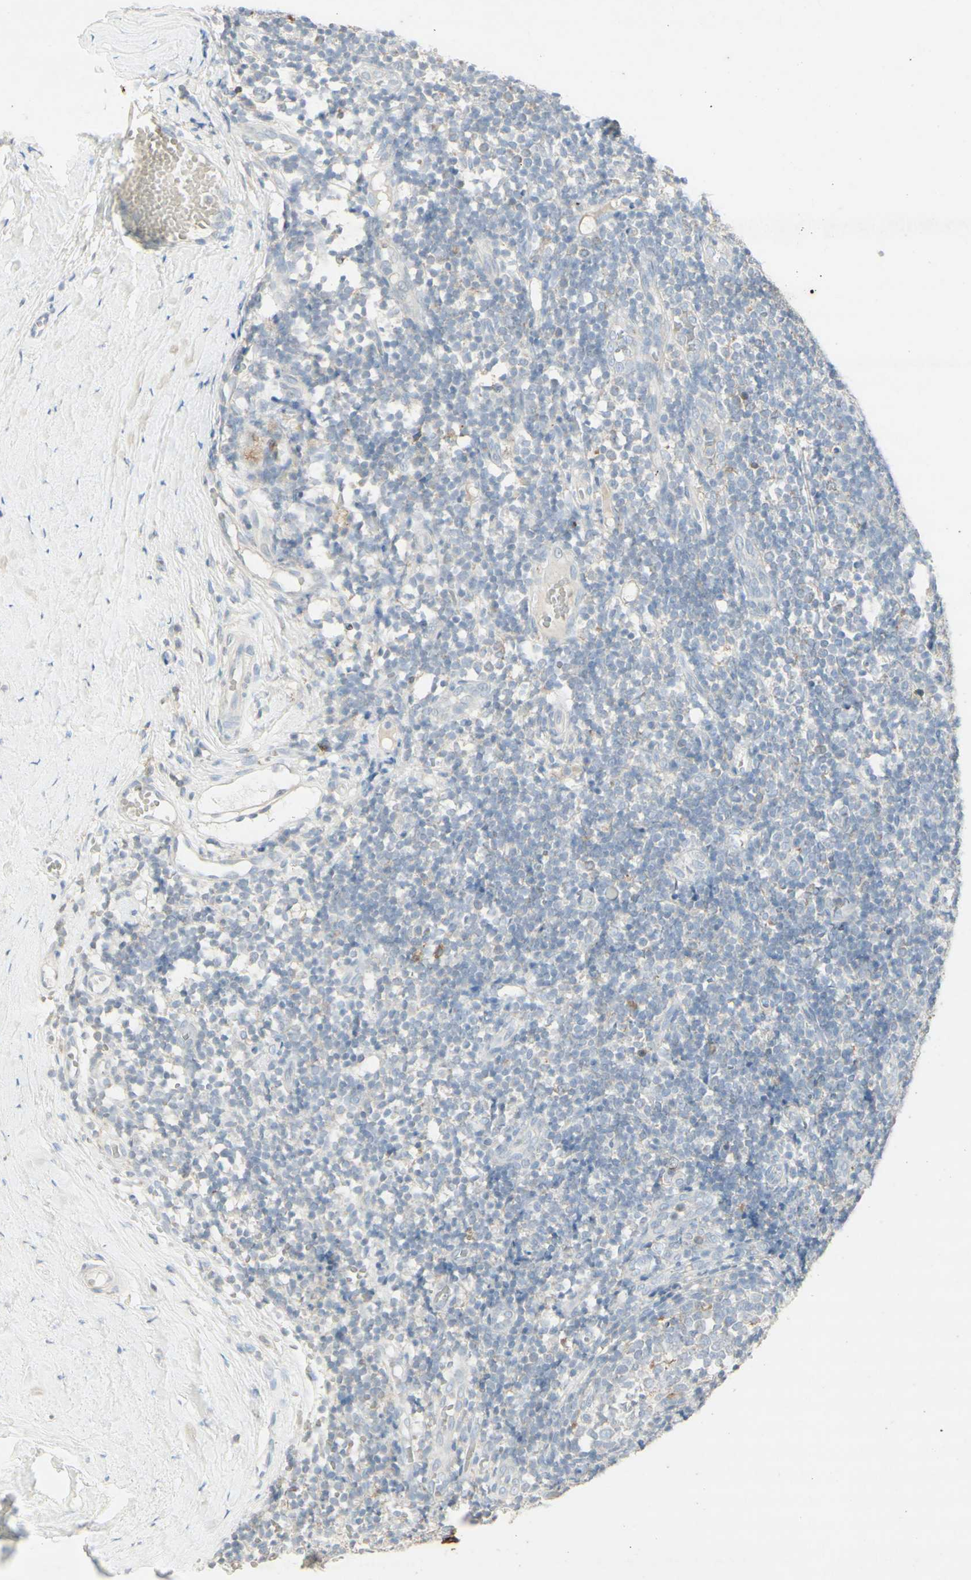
{"staining": {"intensity": "moderate", "quantity": "<25%", "location": "cytoplasmic/membranous"}, "tissue": "tonsil", "cell_type": "Germinal center cells", "image_type": "normal", "snomed": [{"axis": "morphology", "description": "Normal tissue, NOS"}, {"axis": "topography", "description": "Tonsil"}], "caption": "Benign tonsil shows moderate cytoplasmic/membranous staining in approximately <25% of germinal center cells.", "gene": "ATP6V1B1", "patient": {"sex": "female", "age": 19}}